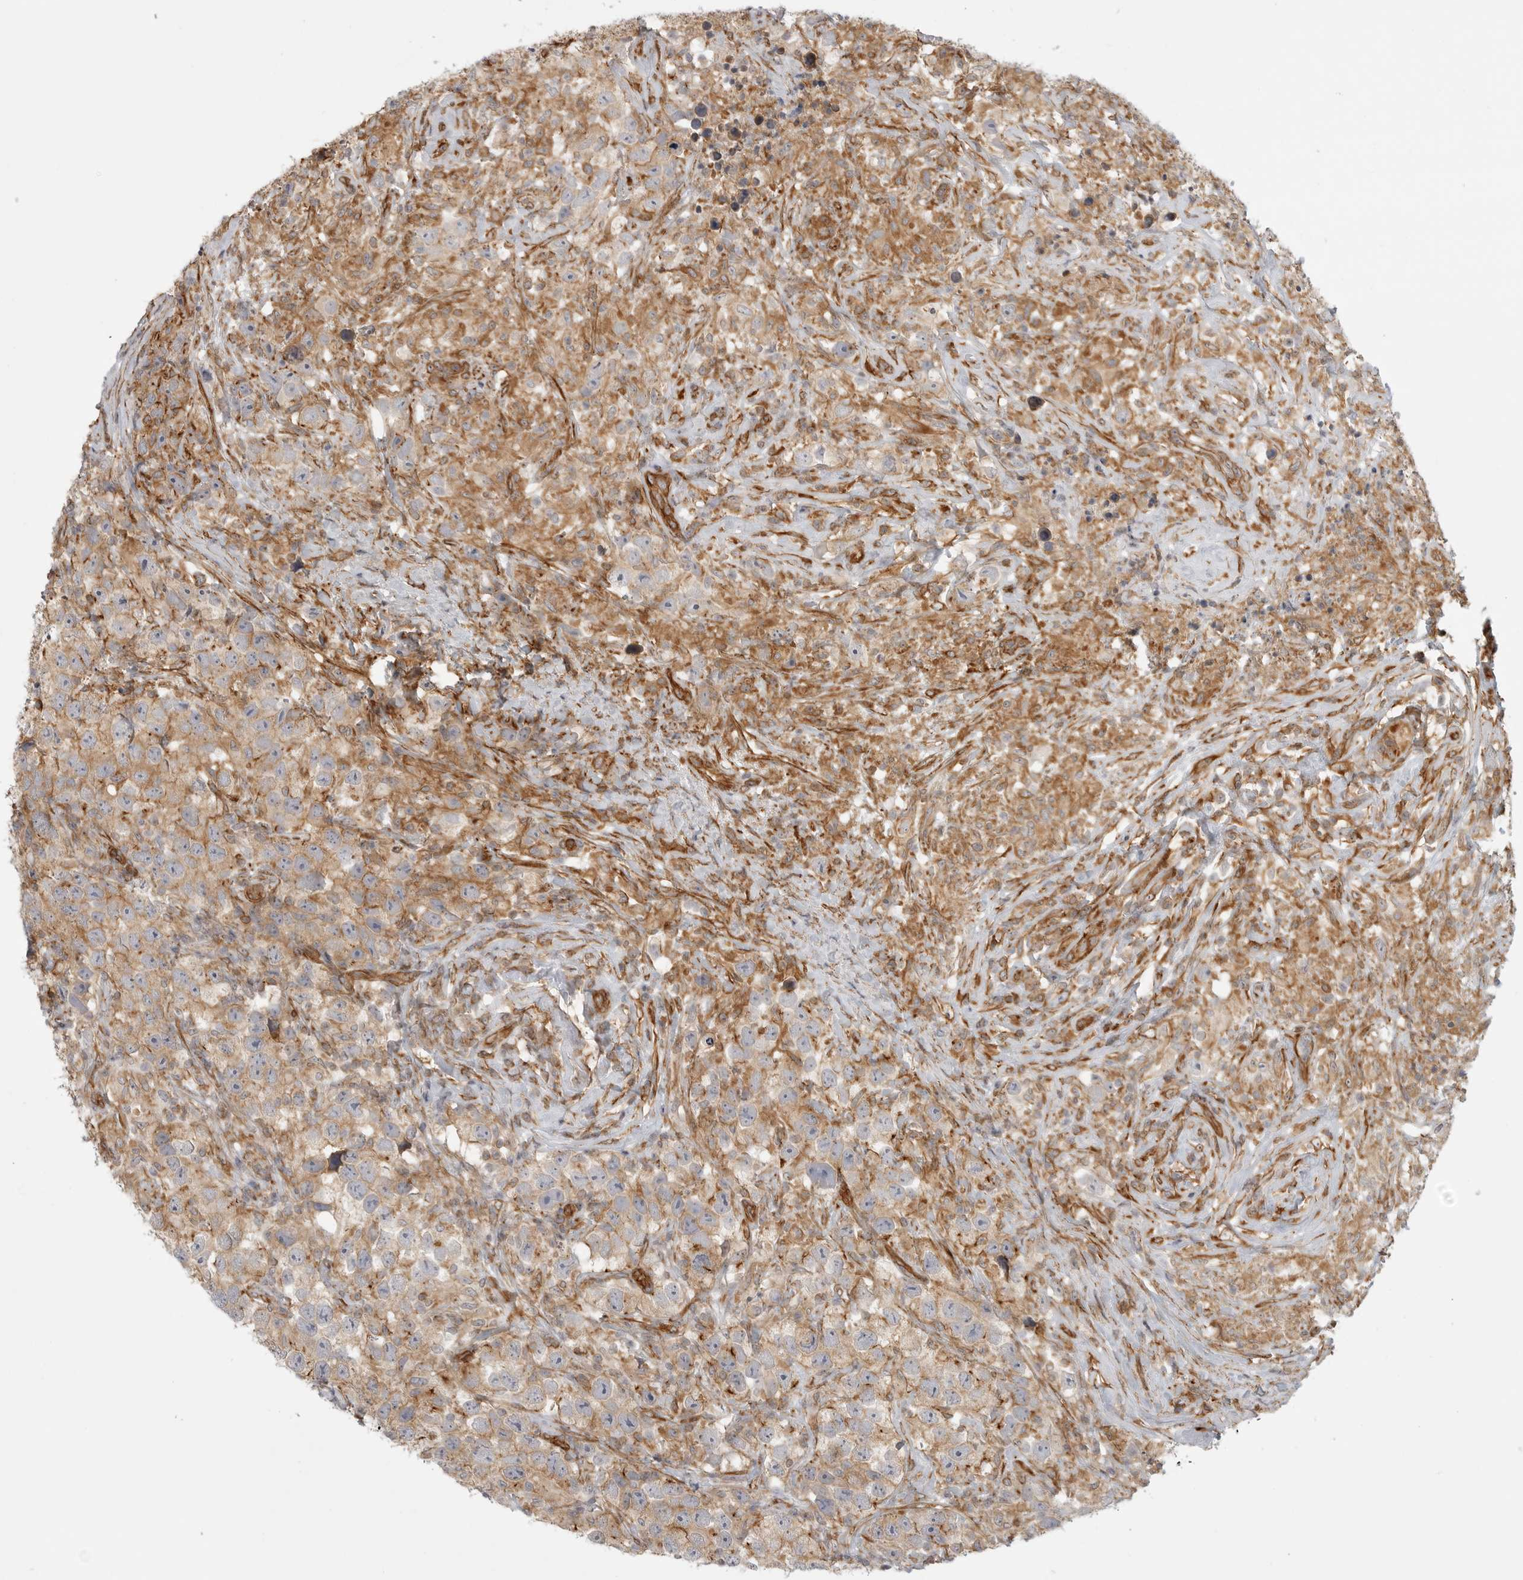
{"staining": {"intensity": "moderate", "quantity": ">75%", "location": "cytoplasmic/membranous"}, "tissue": "testis cancer", "cell_type": "Tumor cells", "image_type": "cancer", "snomed": [{"axis": "morphology", "description": "Seminoma, NOS"}, {"axis": "topography", "description": "Testis"}], "caption": "This histopathology image displays immunohistochemistry (IHC) staining of testis seminoma, with medium moderate cytoplasmic/membranous expression in approximately >75% of tumor cells.", "gene": "ATOH7", "patient": {"sex": "male", "age": 49}}